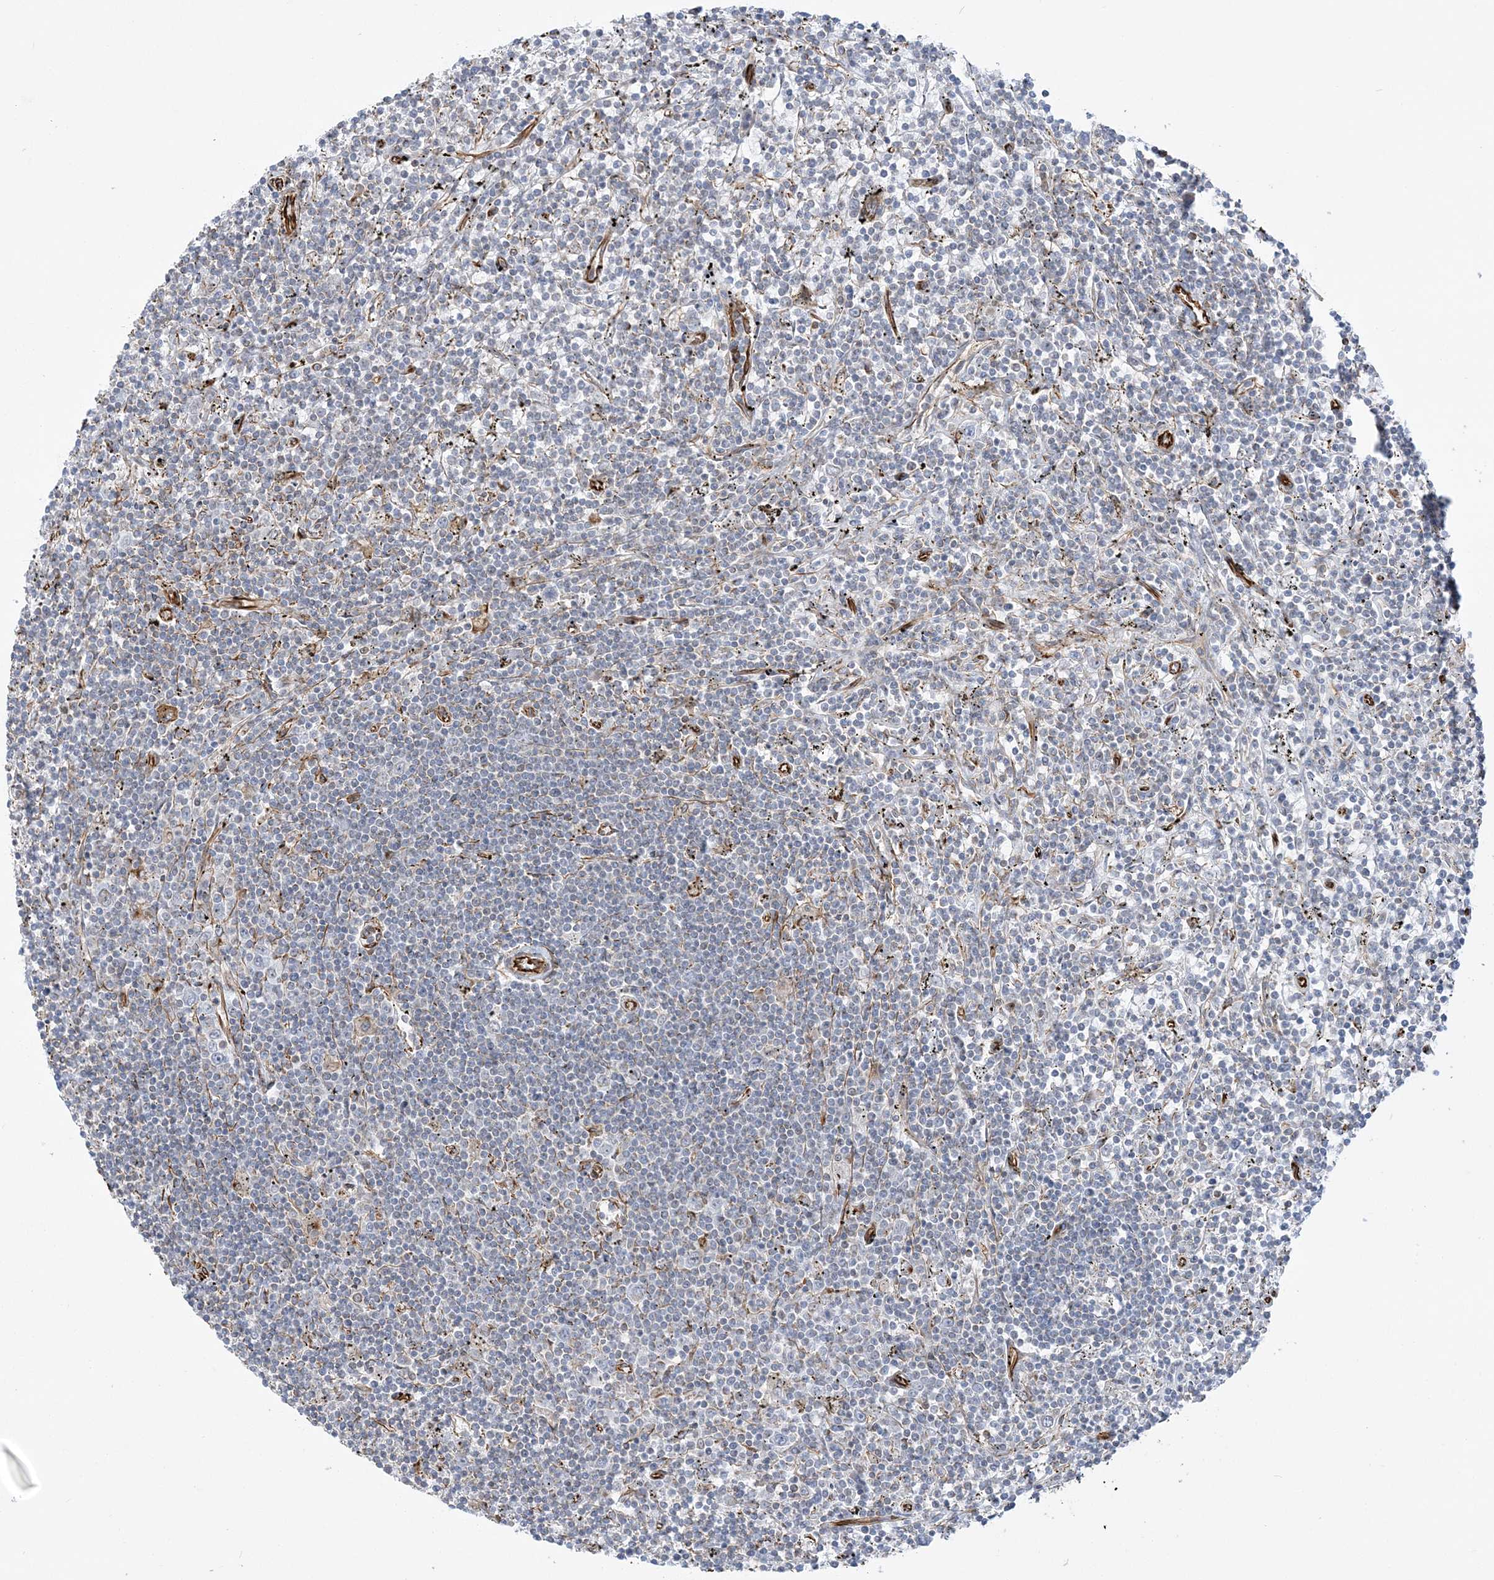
{"staining": {"intensity": "negative", "quantity": "none", "location": "none"}, "tissue": "lymphoma", "cell_type": "Tumor cells", "image_type": "cancer", "snomed": [{"axis": "morphology", "description": "Malignant lymphoma, non-Hodgkin's type, Low grade"}, {"axis": "topography", "description": "Spleen"}], "caption": "Micrograph shows no significant protein positivity in tumor cells of low-grade malignant lymphoma, non-Hodgkin's type. (DAB (3,3'-diaminobenzidine) IHC visualized using brightfield microscopy, high magnification).", "gene": "SCLT1", "patient": {"sex": "male", "age": 76}}